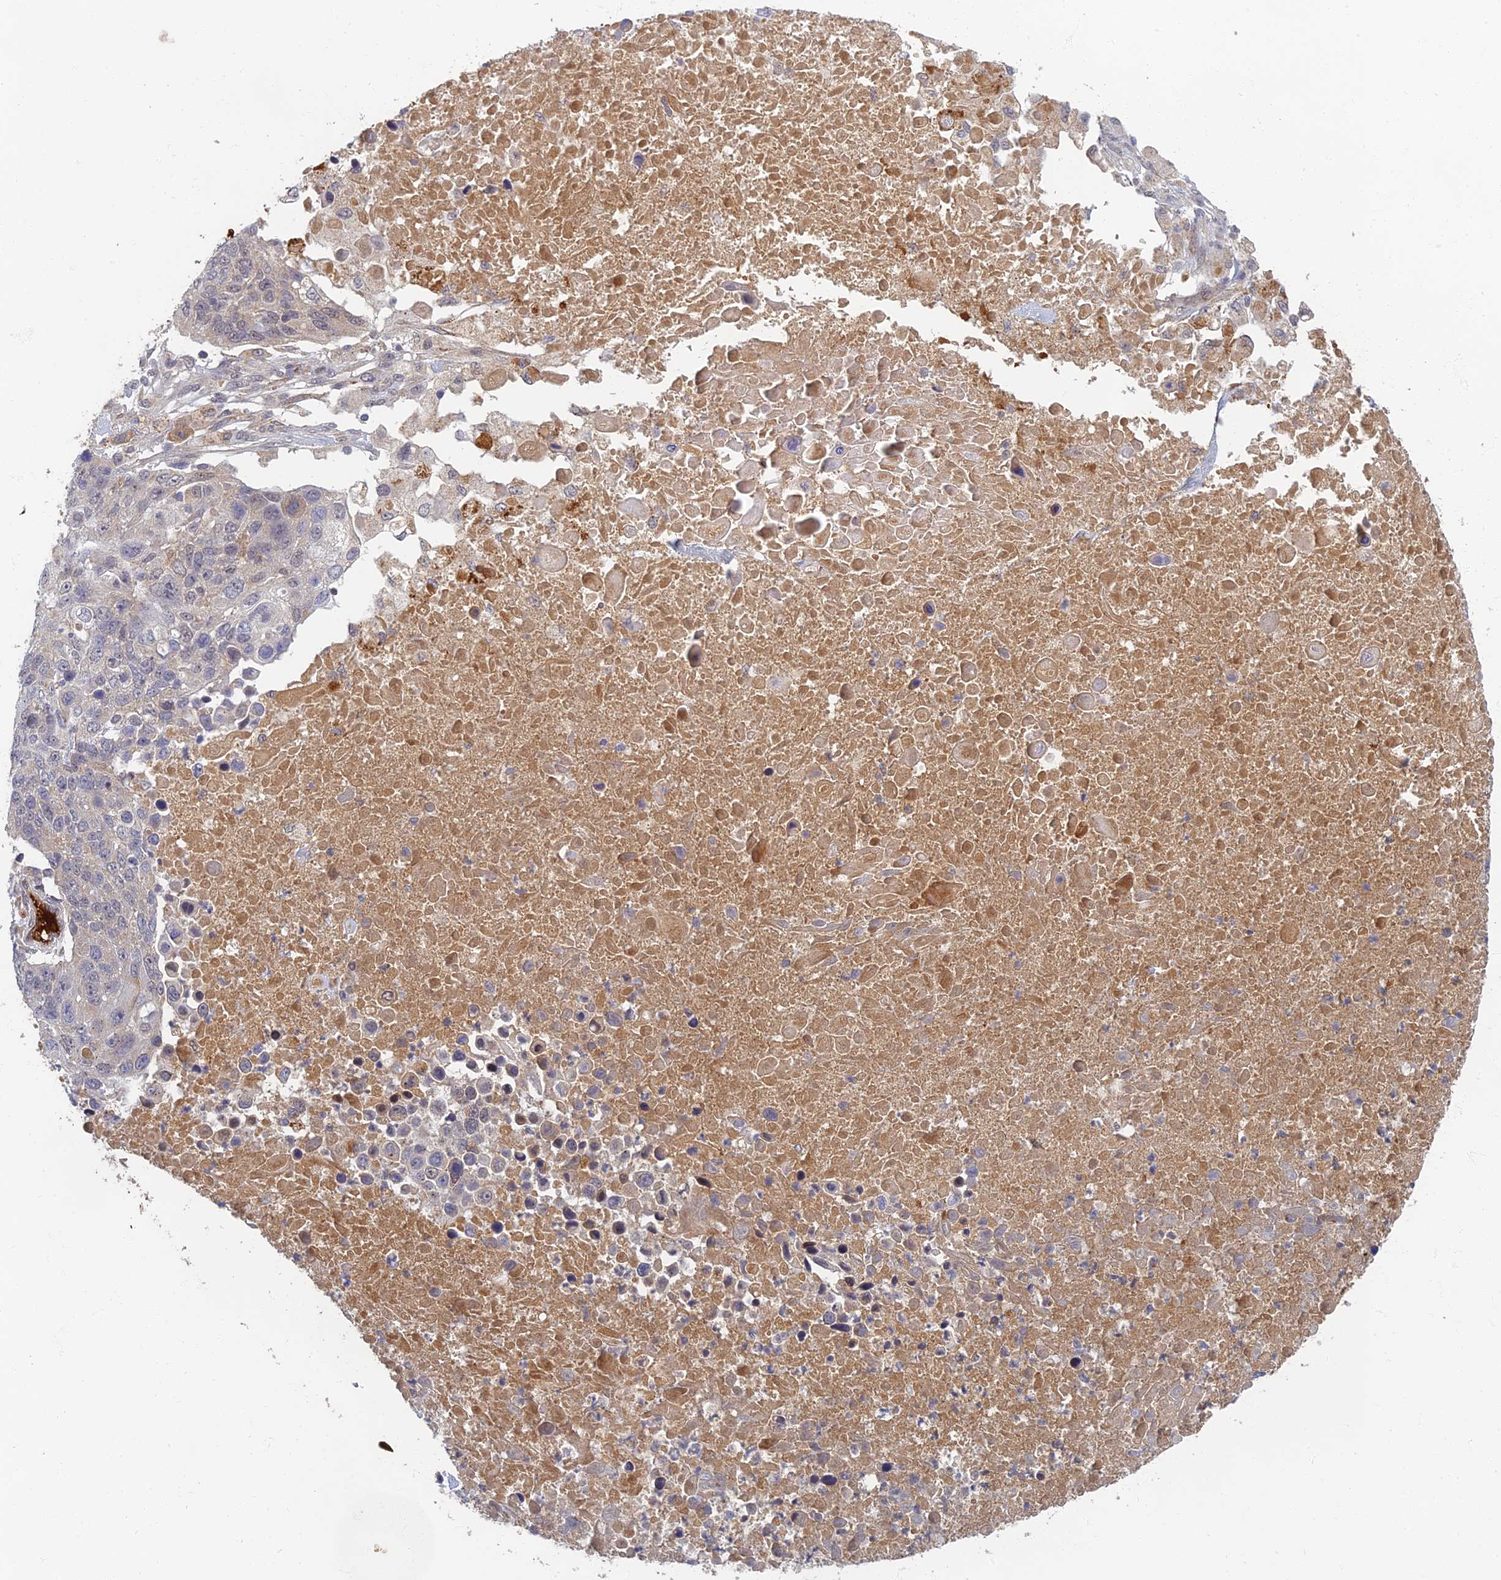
{"staining": {"intensity": "negative", "quantity": "none", "location": "none"}, "tissue": "lung cancer", "cell_type": "Tumor cells", "image_type": "cancer", "snomed": [{"axis": "morphology", "description": "Normal tissue, NOS"}, {"axis": "morphology", "description": "Squamous cell carcinoma, NOS"}, {"axis": "topography", "description": "Lymph node"}, {"axis": "topography", "description": "Lung"}], "caption": "DAB (3,3'-diaminobenzidine) immunohistochemical staining of lung cancer (squamous cell carcinoma) exhibits no significant staining in tumor cells. (IHC, brightfield microscopy, high magnification).", "gene": "EARS2", "patient": {"sex": "male", "age": 66}}